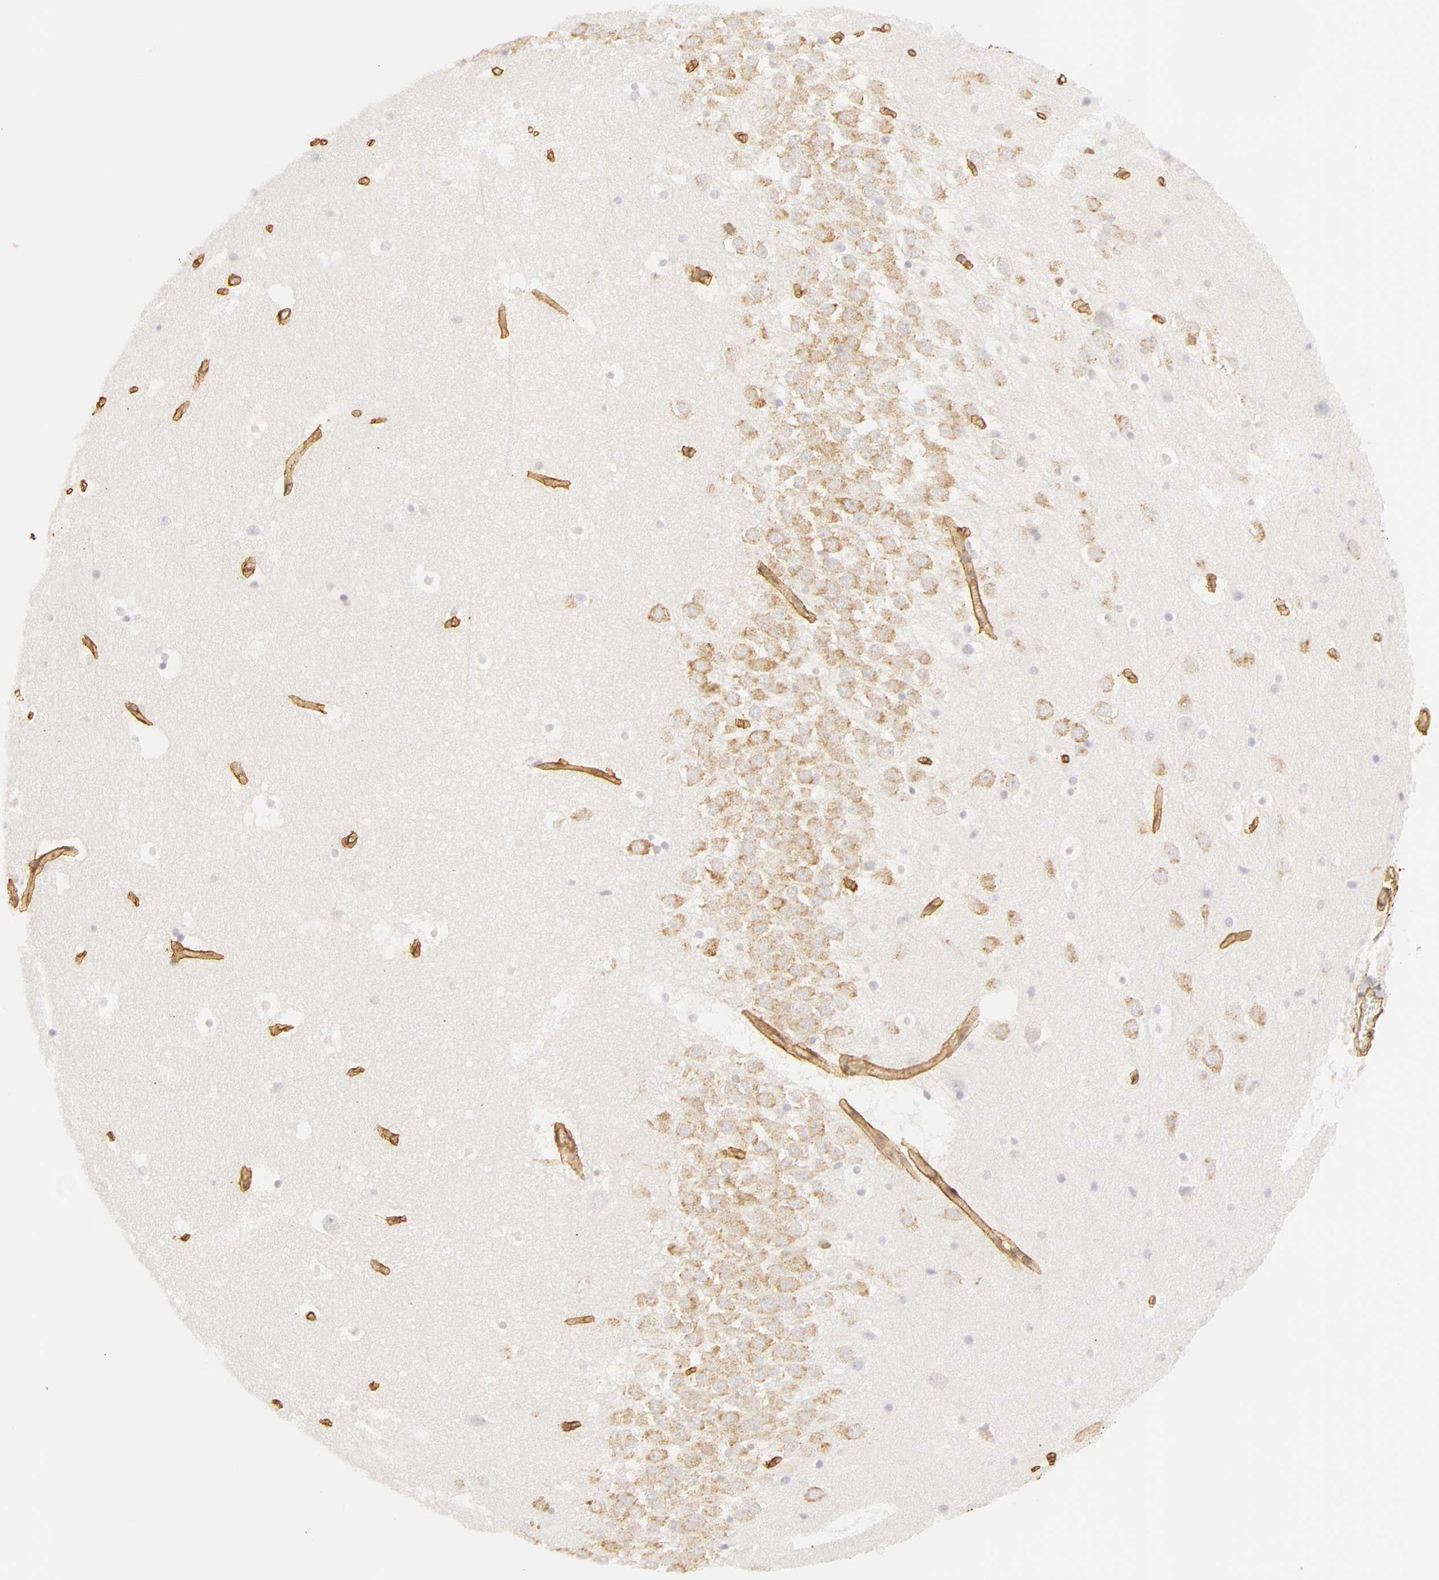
{"staining": {"intensity": "negative", "quantity": "none", "location": "none"}, "tissue": "hippocampus", "cell_type": "Glial cells", "image_type": "normal", "snomed": [{"axis": "morphology", "description": "Normal tissue, NOS"}, {"axis": "topography", "description": "Hippocampus"}], "caption": "DAB (3,3'-diaminobenzidine) immunohistochemical staining of benign hippocampus exhibits no significant positivity in glial cells. (DAB IHC, high magnification).", "gene": "COL4A1", "patient": {"sex": "male", "age": 45}}